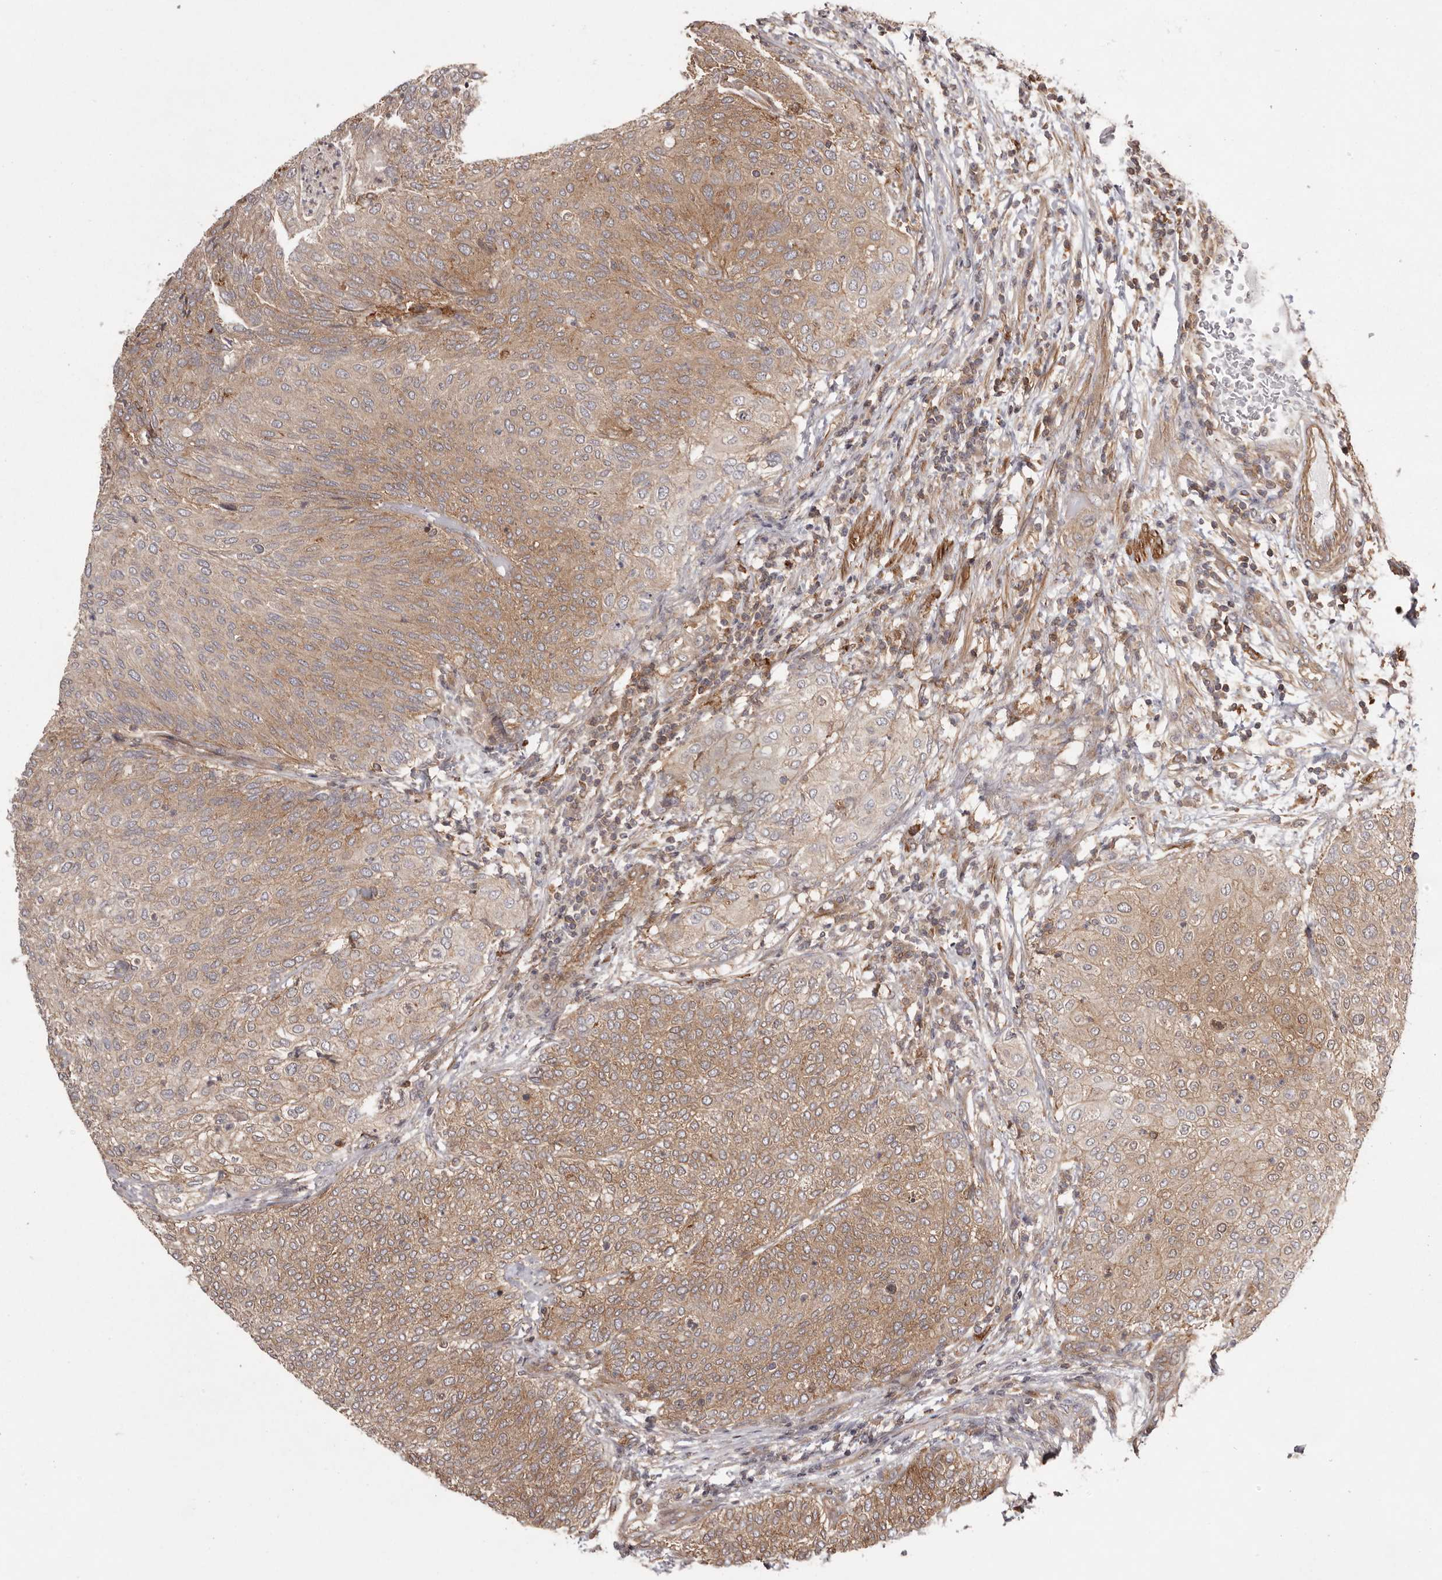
{"staining": {"intensity": "moderate", "quantity": ">75%", "location": "cytoplasmic/membranous"}, "tissue": "urothelial cancer", "cell_type": "Tumor cells", "image_type": "cancer", "snomed": [{"axis": "morphology", "description": "Urothelial carcinoma, Low grade"}, {"axis": "topography", "description": "Urinary bladder"}], "caption": "Human urothelial carcinoma (low-grade) stained with a brown dye demonstrates moderate cytoplasmic/membranous positive expression in approximately >75% of tumor cells.", "gene": "NFKBIA", "patient": {"sex": "female", "age": 79}}